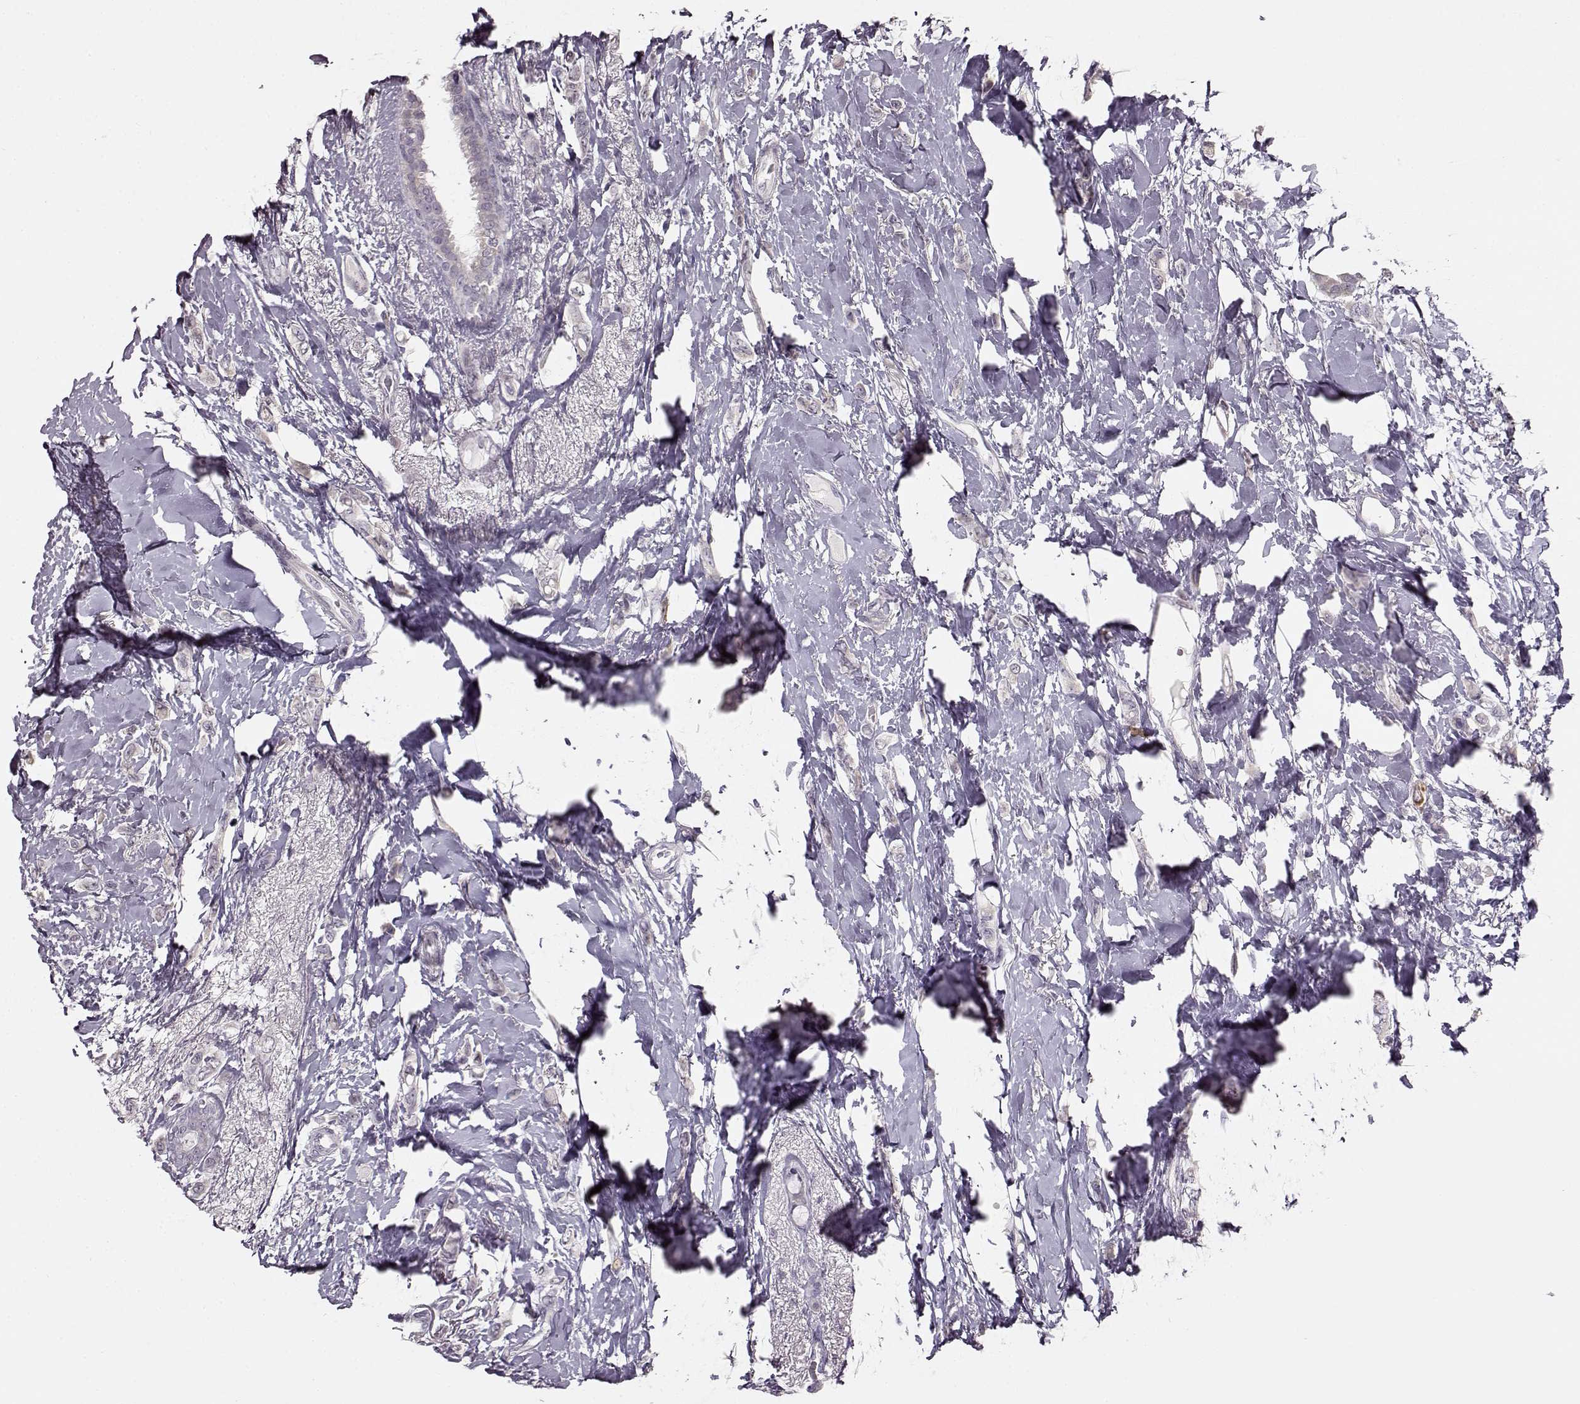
{"staining": {"intensity": "negative", "quantity": "none", "location": "none"}, "tissue": "breast cancer", "cell_type": "Tumor cells", "image_type": "cancer", "snomed": [{"axis": "morphology", "description": "Lobular carcinoma"}, {"axis": "topography", "description": "Breast"}], "caption": "High magnification brightfield microscopy of breast lobular carcinoma stained with DAB (3,3'-diaminobenzidine) (brown) and counterstained with hematoxylin (blue): tumor cells show no significant positivity.", "gene": "MAP6D1", "patient": {"sex": "female", "age": 66}}